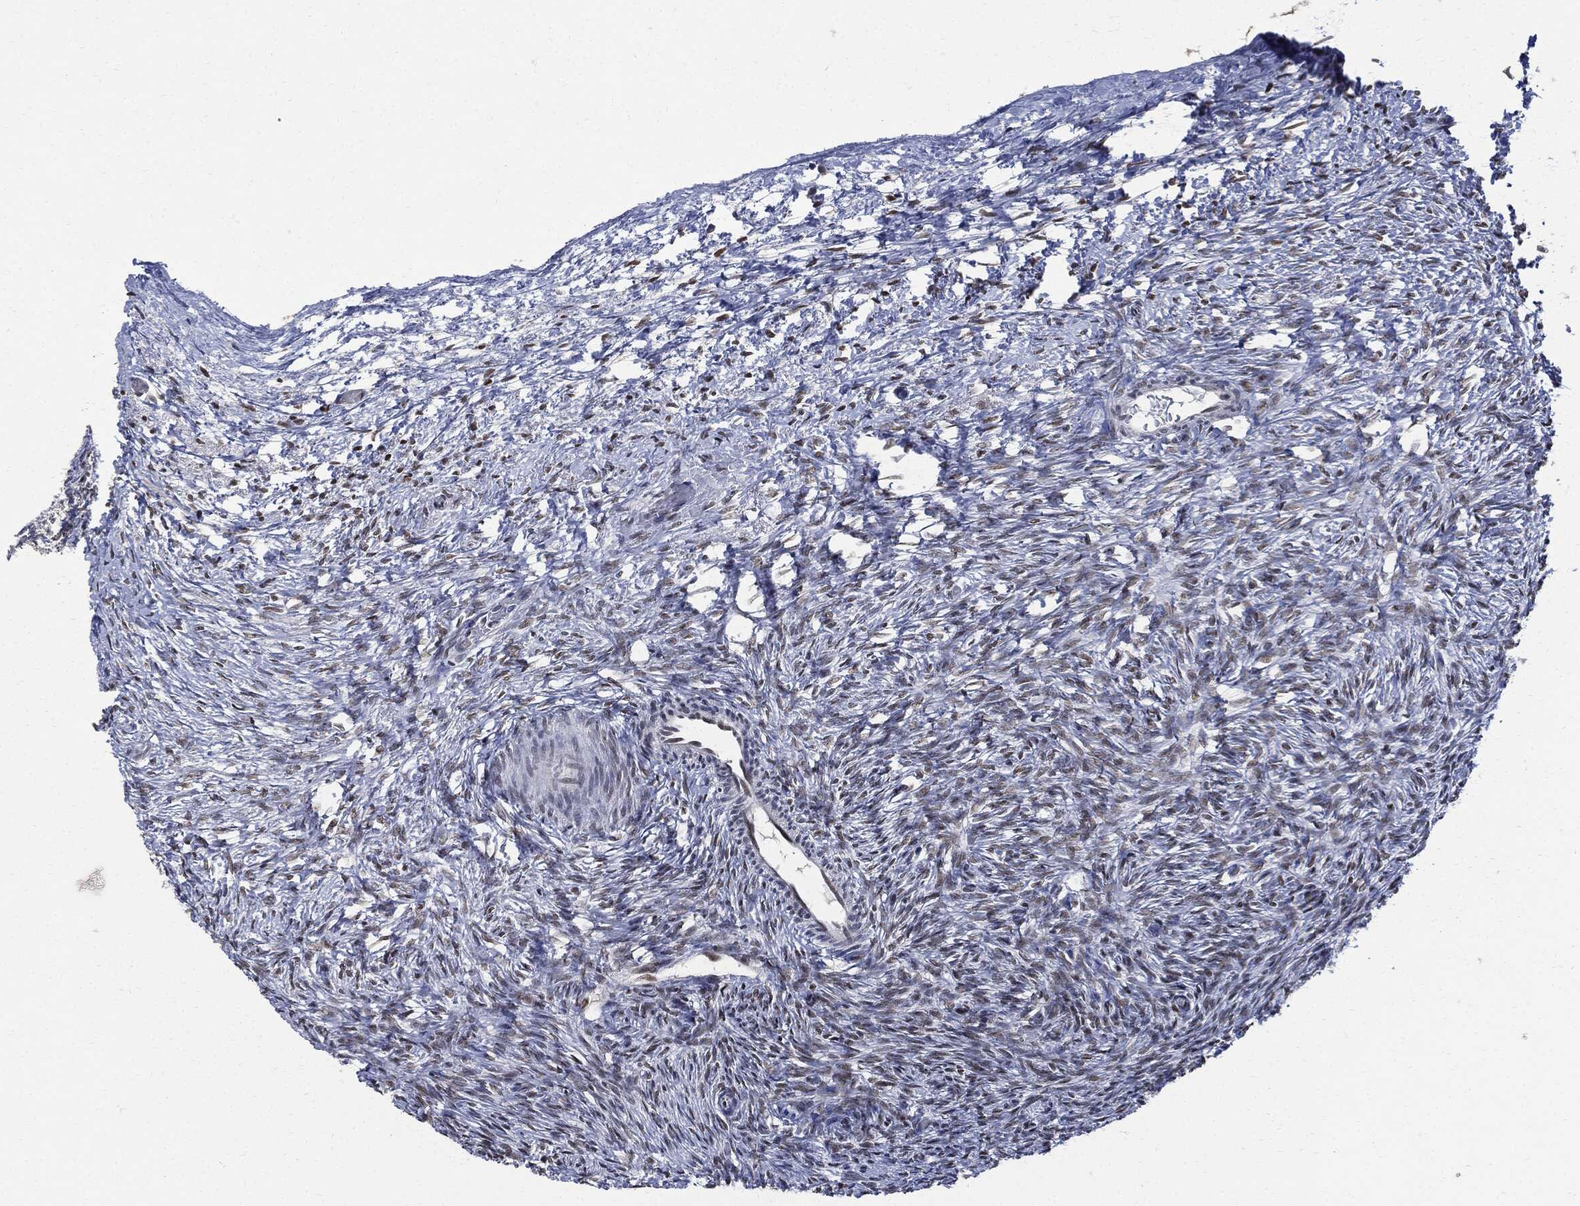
{"staining": {"intensity": "strong", "quantity": "<25%", "location": "nuclear"}, "tissue": "ovary", "cell_type": "Follicle cells", "image_type": "normal", "snomed": [{"axis": "morphology", "description": "Normal tissue, NOS"}, {"axis": "topography", "description": "Ovary"}], "caption": "Brown immunohistochemical staining in benign ovary shows strong nuclear positivity in about <25% of follicle cells.", "gene": "PCNA", "patient": {"sex": "female", "age": 39}}